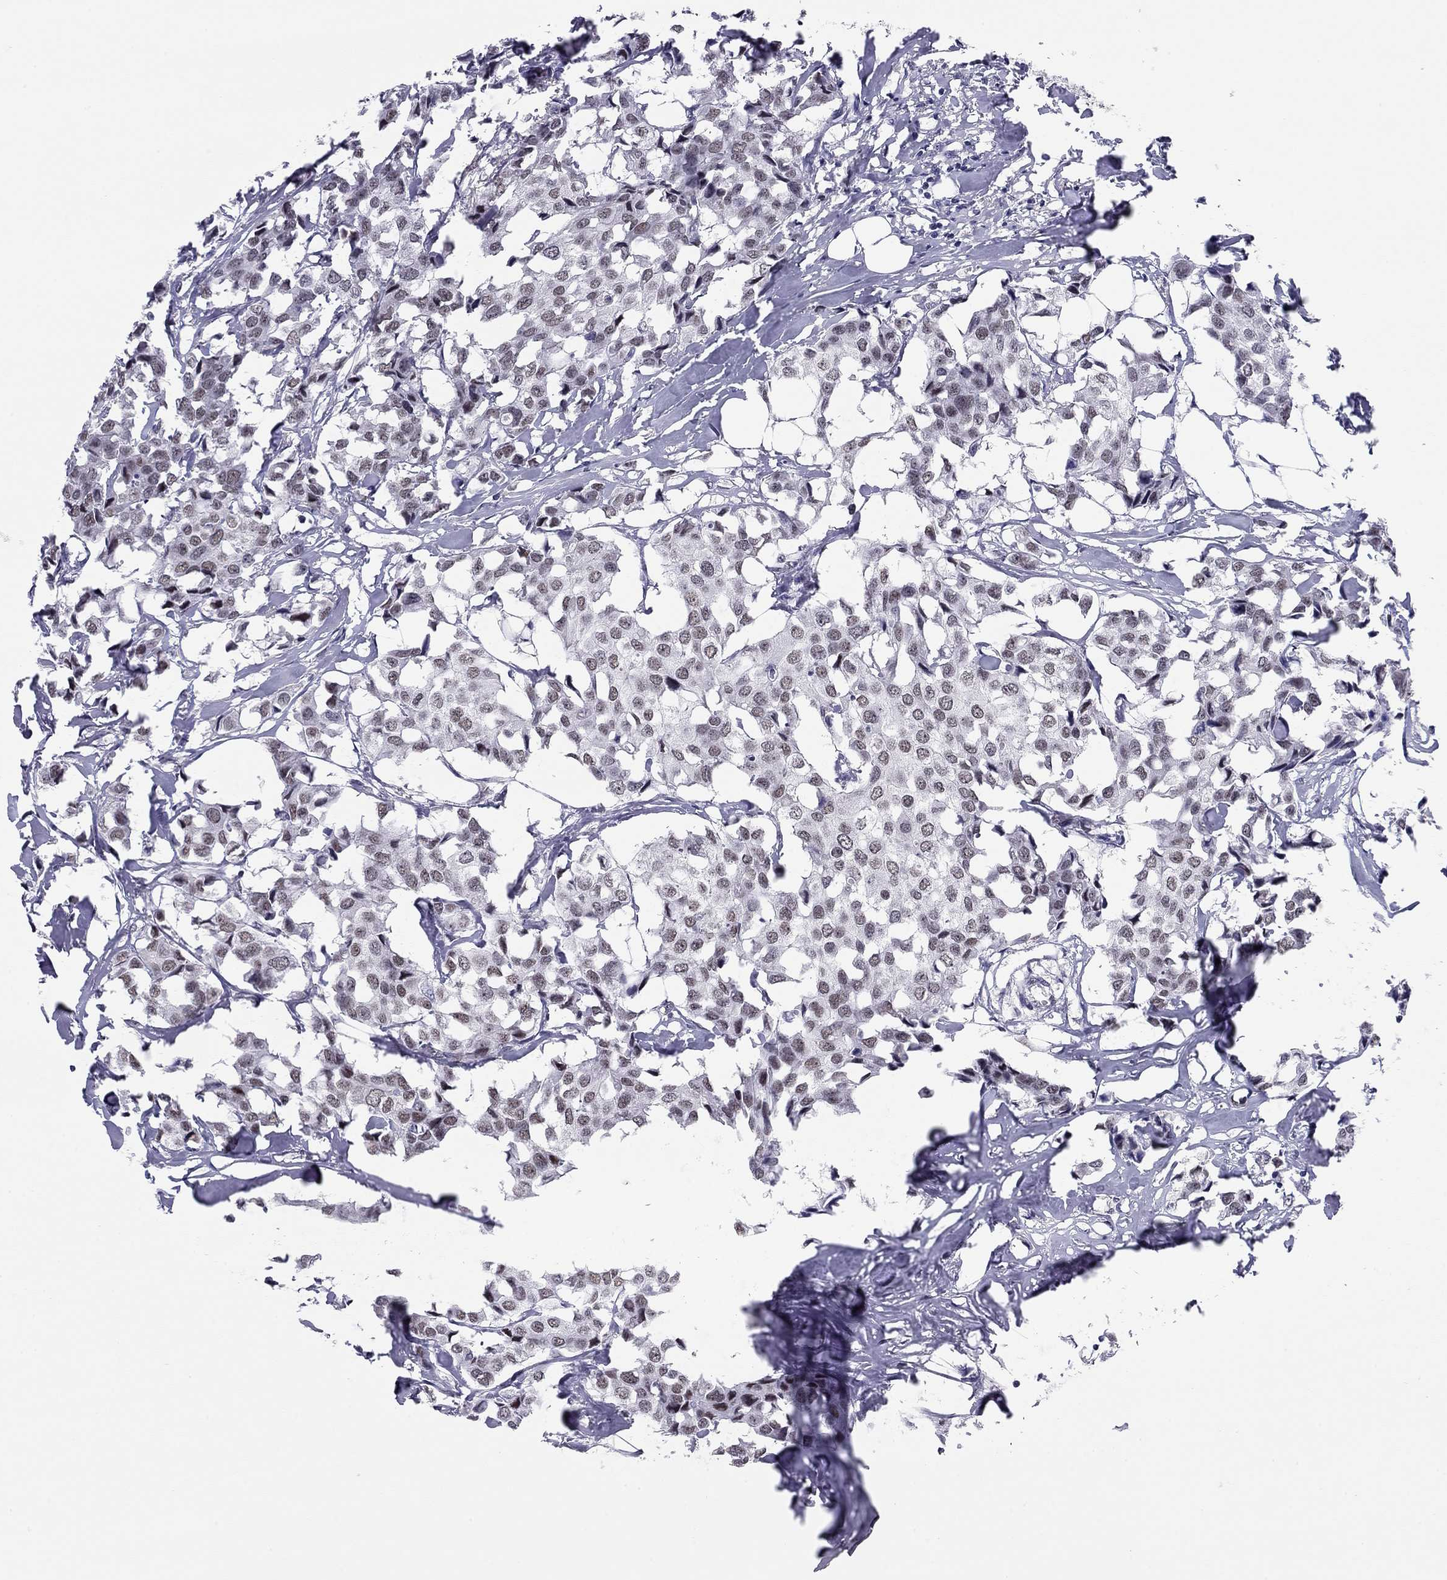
{"staining": {"intensity": "weak", "quantity": "25%-75%", "location": "nuclear"}, "tissue": "breast cancer", "cell_type": "Tumor cells", "image_type": "cancer", "snomed": [{"axis": "morphology", "description": "Duct carcinoma"}, {"axis": "topography", "description": "Breast"}], "caption": "Immunohistochemistry (IHC) of human breast invasive ductal carcinoma displays low levels of weak nuclear expression in approximately 25%-75% of tumor cells.", "gene": "DOT1L", "patient": {"sex": "female", "age": 80}}